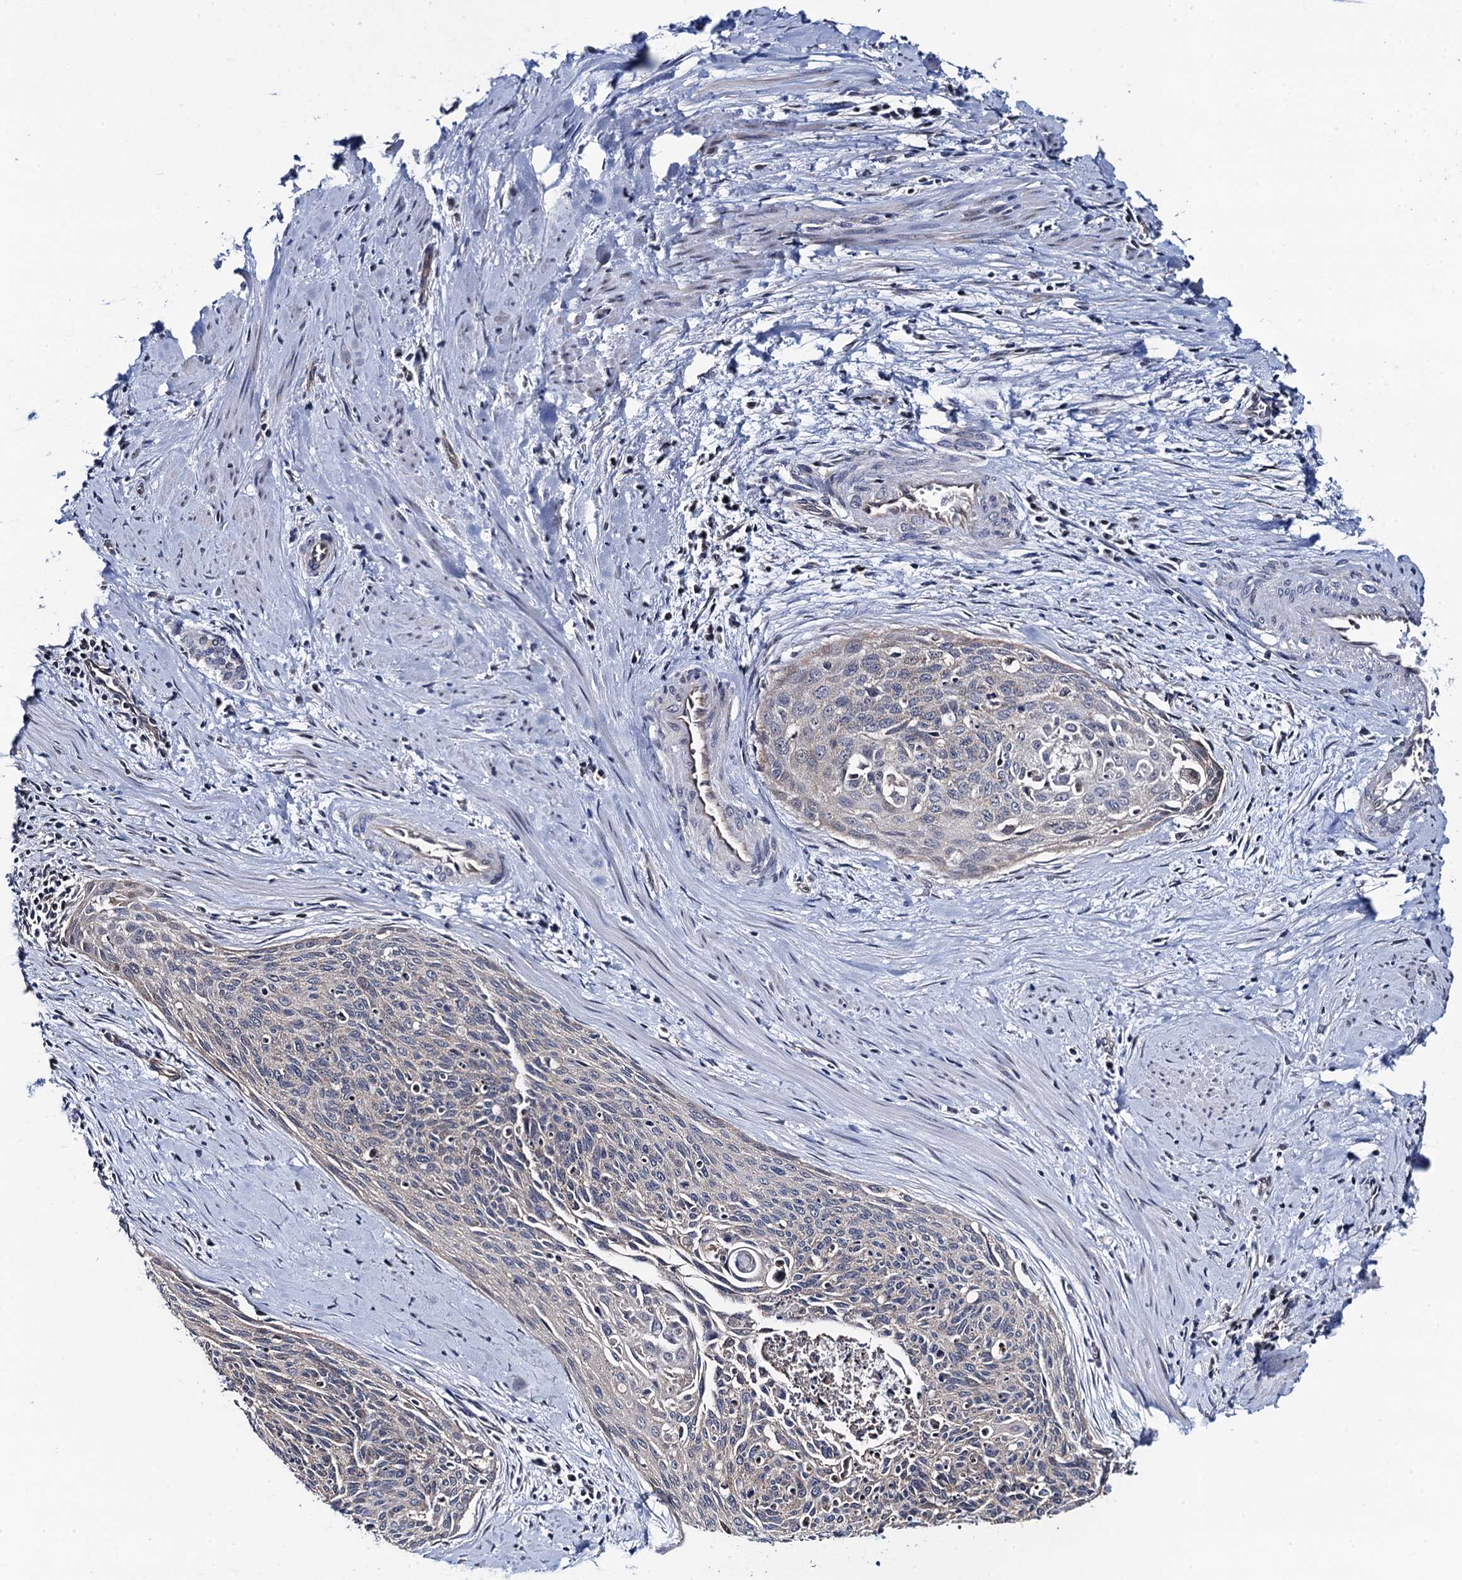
{"staining": {"intensity": "negative", "quantity": "none", "location": "none"}, "tissue": "cervical cancer", "cell_type": "Tumor cells", "image_type": "cancer", "snomed": [{"axis": "morphology", "description": "Squamous cell carcinoma, NOS"}, {"axis": "topography", "description": "Cervix"}], "caption": "Histopathology image shows no significant protein staining in tumor cells of squamous cell carcinoma (cervical). The staining is performed using DAB (3,3'-diaminobenzidine) brown chromogen with nuclei counter-stained in using hematoxylin.", "gene": "PTCD3", "patient": {"sex": "female", "age": 55}}